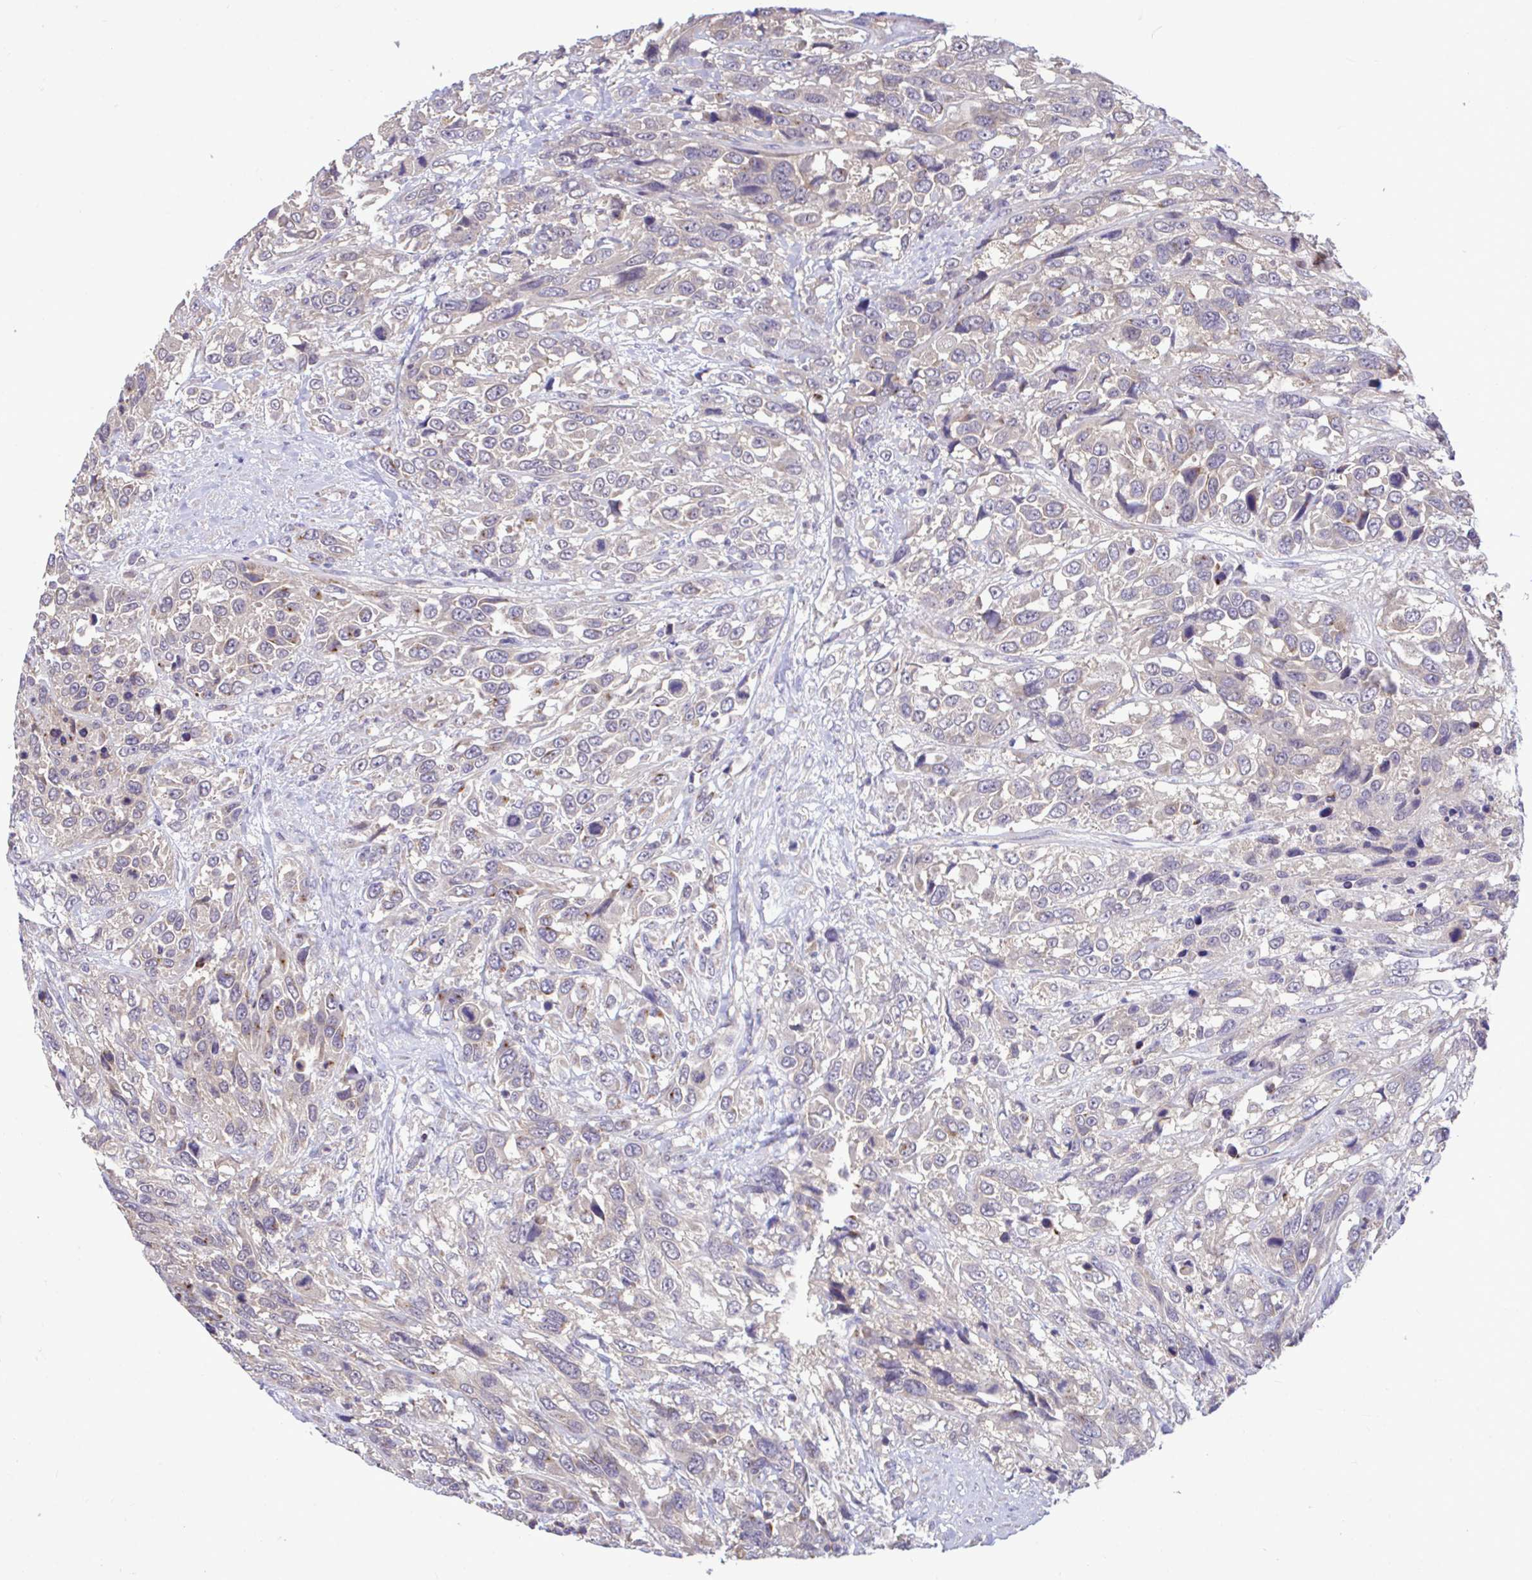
{"staining": {"intensity": "moderate", "quantity": "<25%", "location": "cytoplasmic/membranous"}, "tissue": "urothelial cancer", "cell_type": "Tumor cells", "image_type": "cancer", "snomed": [{"axis": "morphology", "description": "Urothelial carcinoma, High grade"}, {"axis": "topography", "description": "Urinary bladder"}], "caption": "Urothelial cancer stained for a protein demonstrates moderate cytoplasmic/membranous positivity in tumor cells.", "gene": "SARS2", "patient": {"sex": "female", "age": 70}}